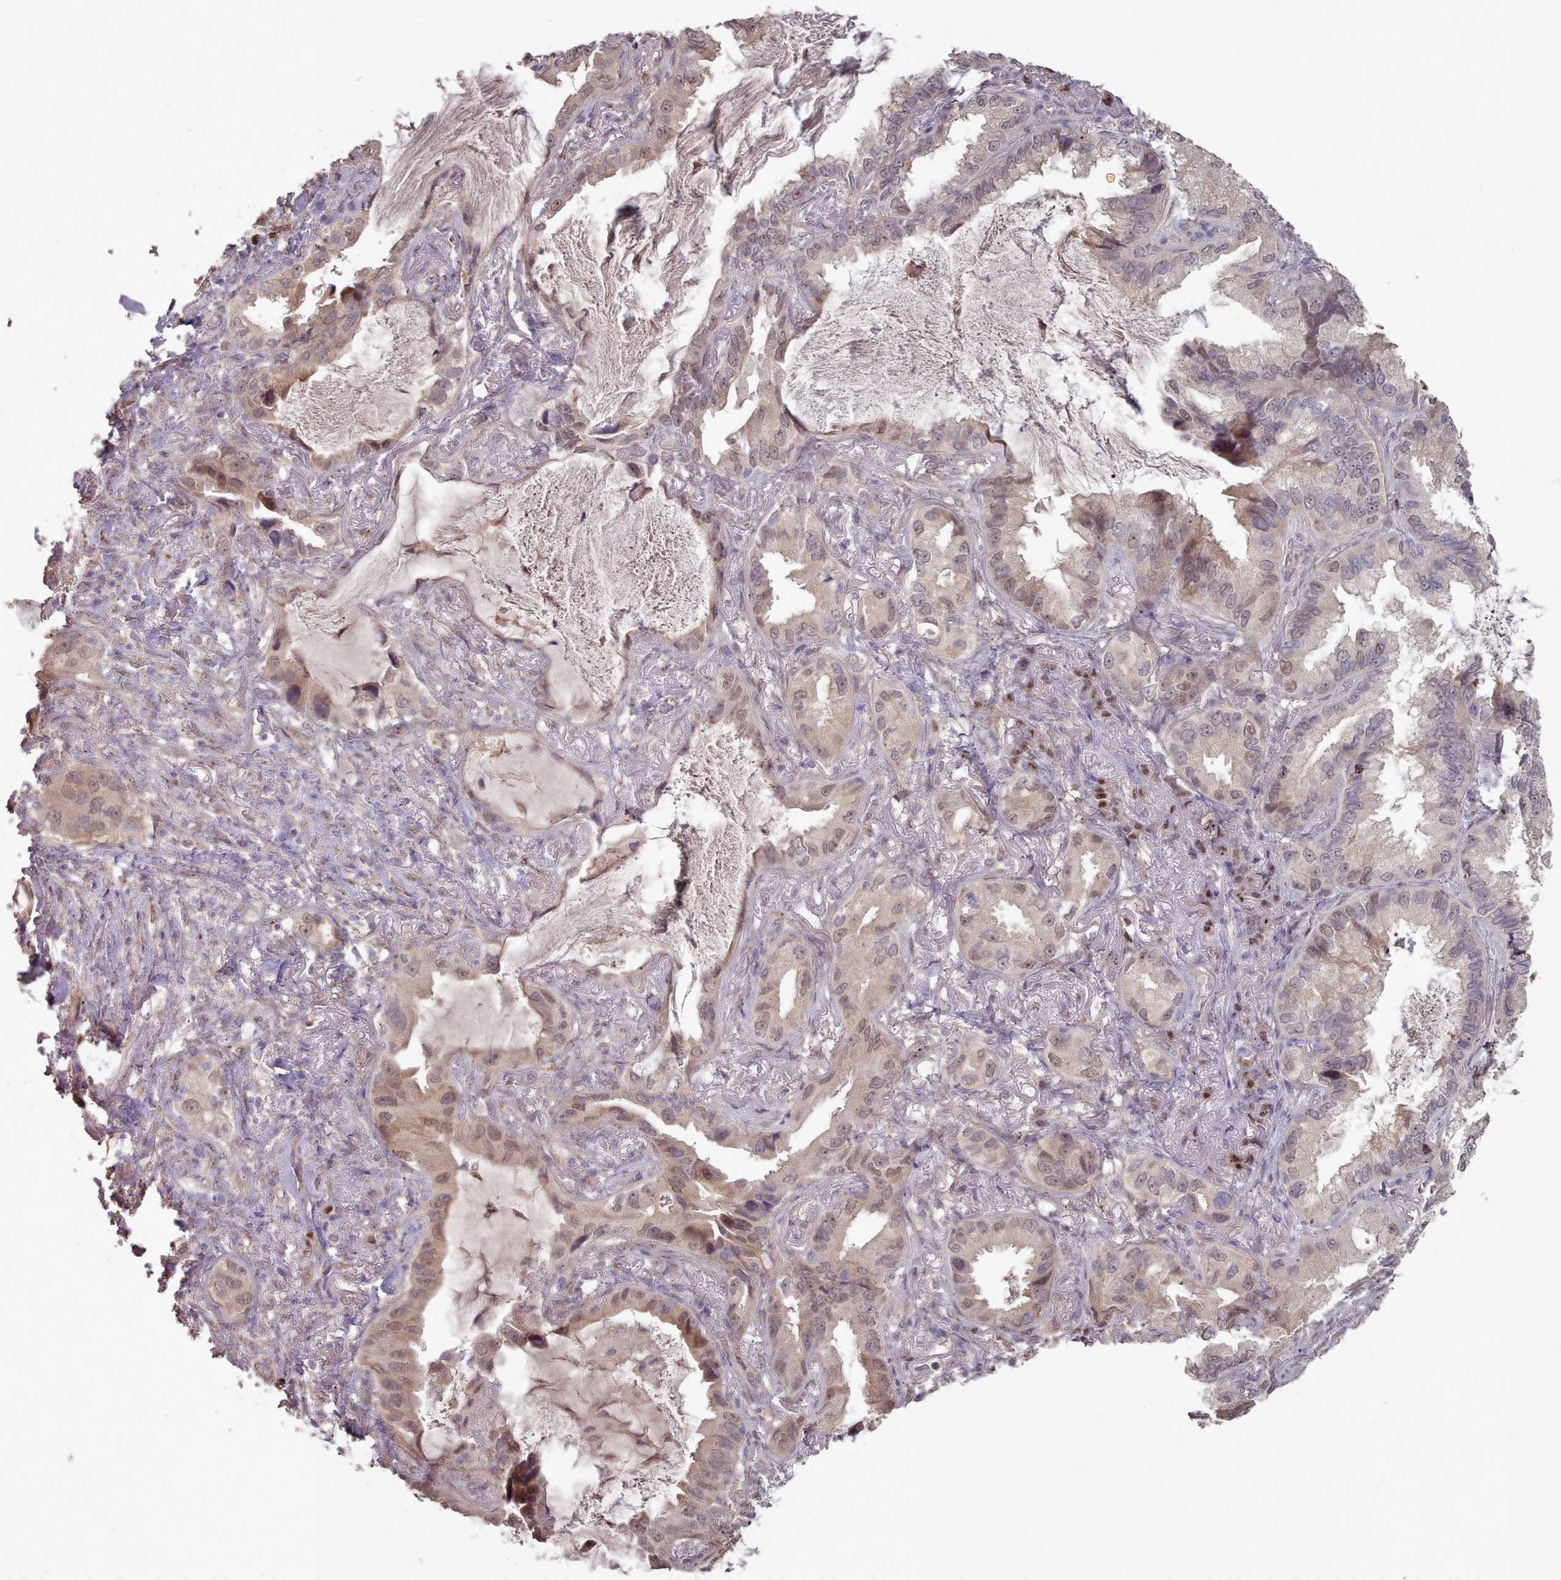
{"staining": {"intensity": "moderate", "quantity": "25%-75%", "location": "nuclear"}, "tissue": "lung cancer", "cell_type": "Tumor cells", "image_type": "cancer", "snomed": [{"axis": "morphology", "description": "Adenocarcinoma, NOS"}, {"axis": "topography", "description": "Lung"}], "caption": "Moderate nuclear positivity is seen in about 25%-75% of tumor cells in lung adenocarcinoma.", "gene": "ERCC6L", "patient": {"sex": "female", "age": 69}}